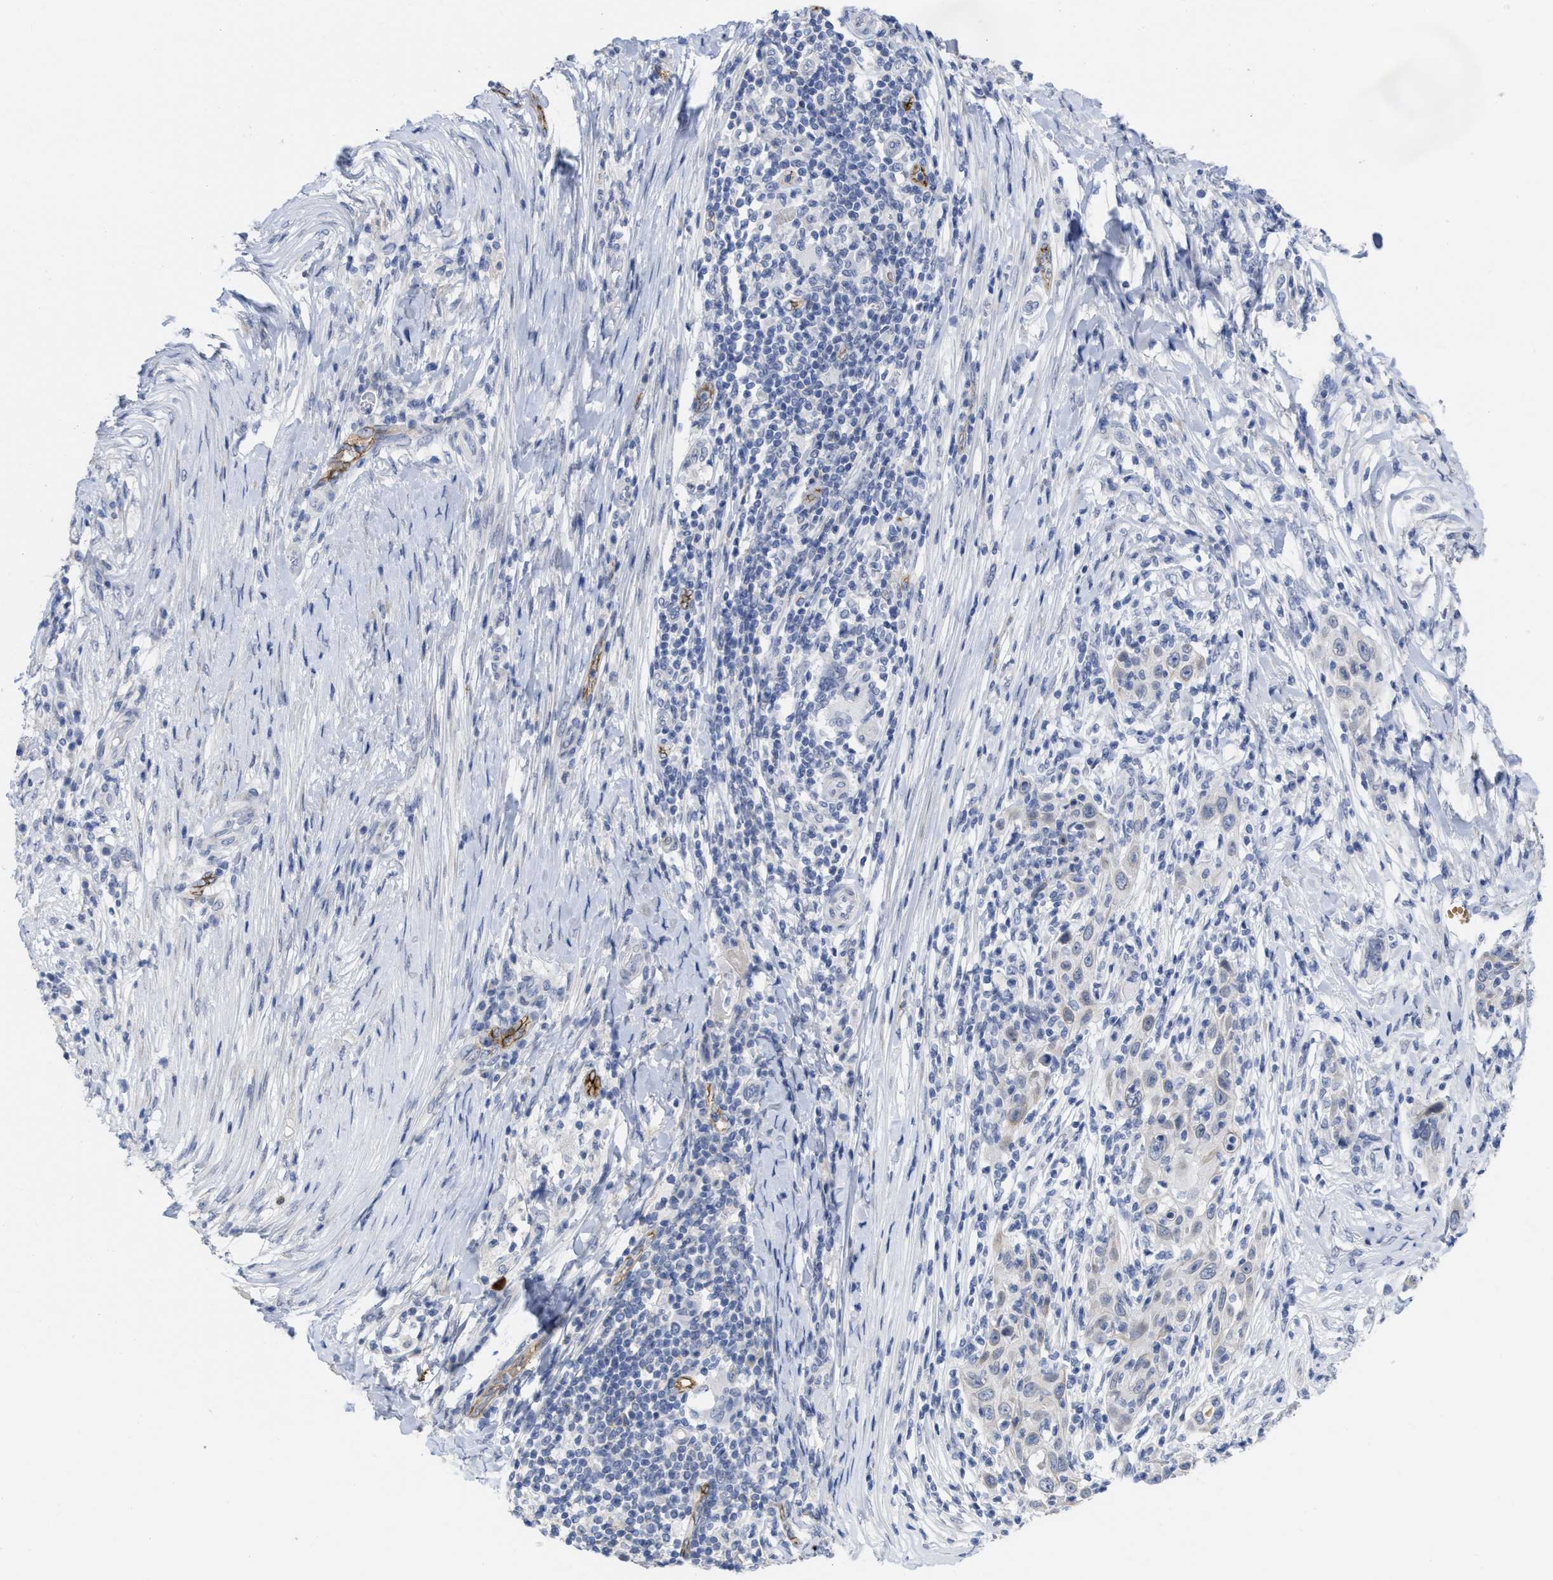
{"staining": {"intensity": "negative", "quantity": "none", "location": "none"}, "tissue": "skin cancer", "cell_type": "Tumor cells", "image_type": "cancer", "snomed": [{"axis": "morphology", "description": "Squamous cell carcinoma, NOS"}, {"axis": "topography", "description": "Skin"}], "caption": "Skin cancer was stained to show a protein in brown. There is no significant expression in tumor cells. The staining was performed using DAB to visualize the protein expression in brown, while the nuclei were stained in blue with hematoxylin (Magnification: 20x).", "gene": "ACKR1", "patient": {"sex": "female", "age": 88}}